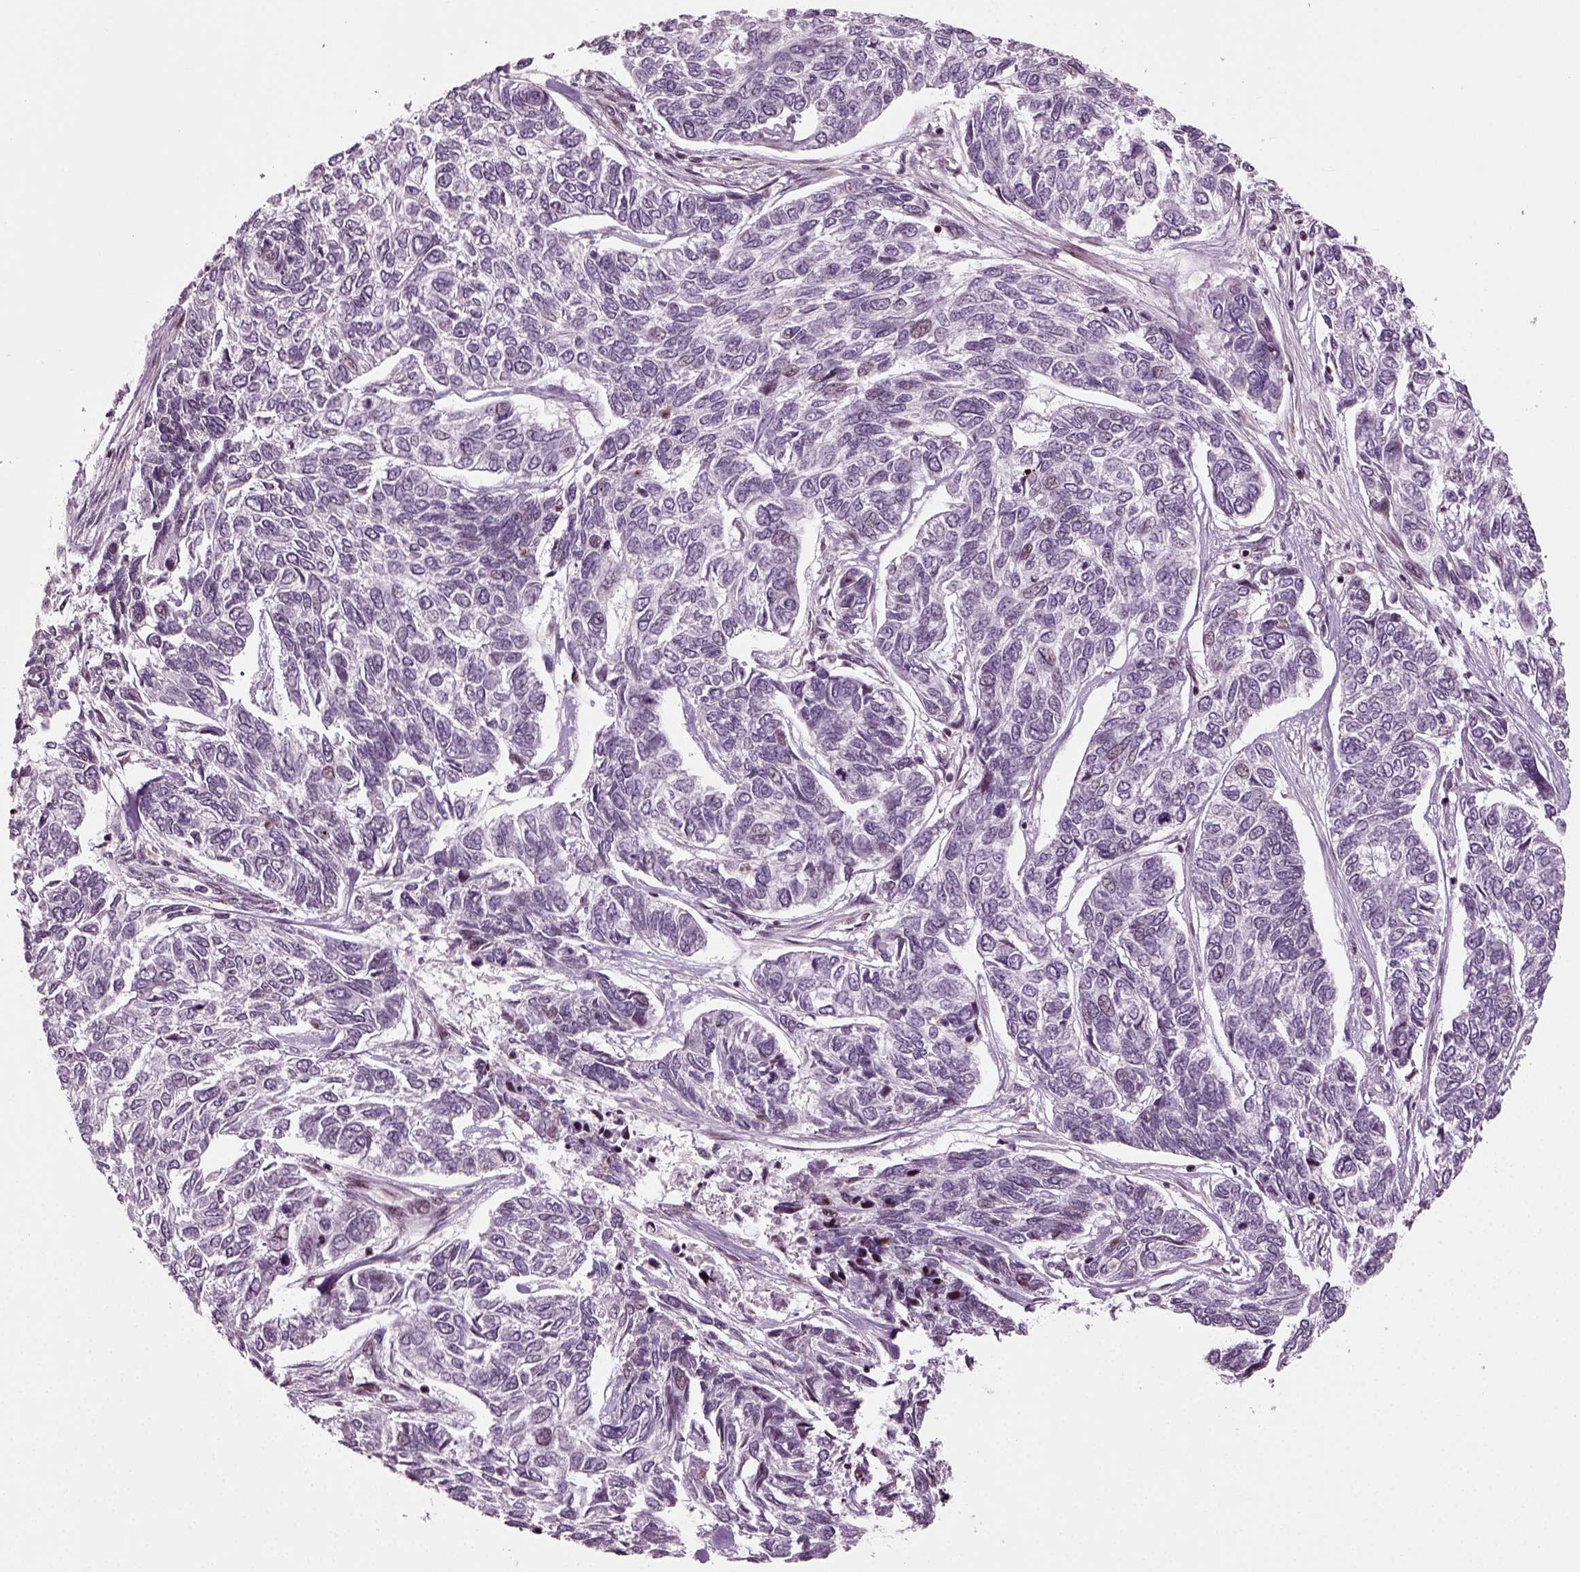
{"staining": {"intensity": "negative", "quantity": "none", "location": "none"}, "tissue": "skin cancer", "cell_type": "Tumor cells", "image_type": "cancer", "snomed": [{"axis": "morphology", "description": "Basal cell carcinoma"}, {"axis": "topography", "description": "Skin"}], "caption": "A high-resolution photomicrograph shows immunohistochemistry (IHC) staining of skin basal cell carcinoma, which displays no significant staining in tumor cells. (Stains: DAB (3,3'-diaminobenzidine) IHC with hematoxylin counter stain, Microscopy: brightfield microscopy at high magnification).", "gene": "HEYL", "patient": {"sex": "female", "age": 65}}